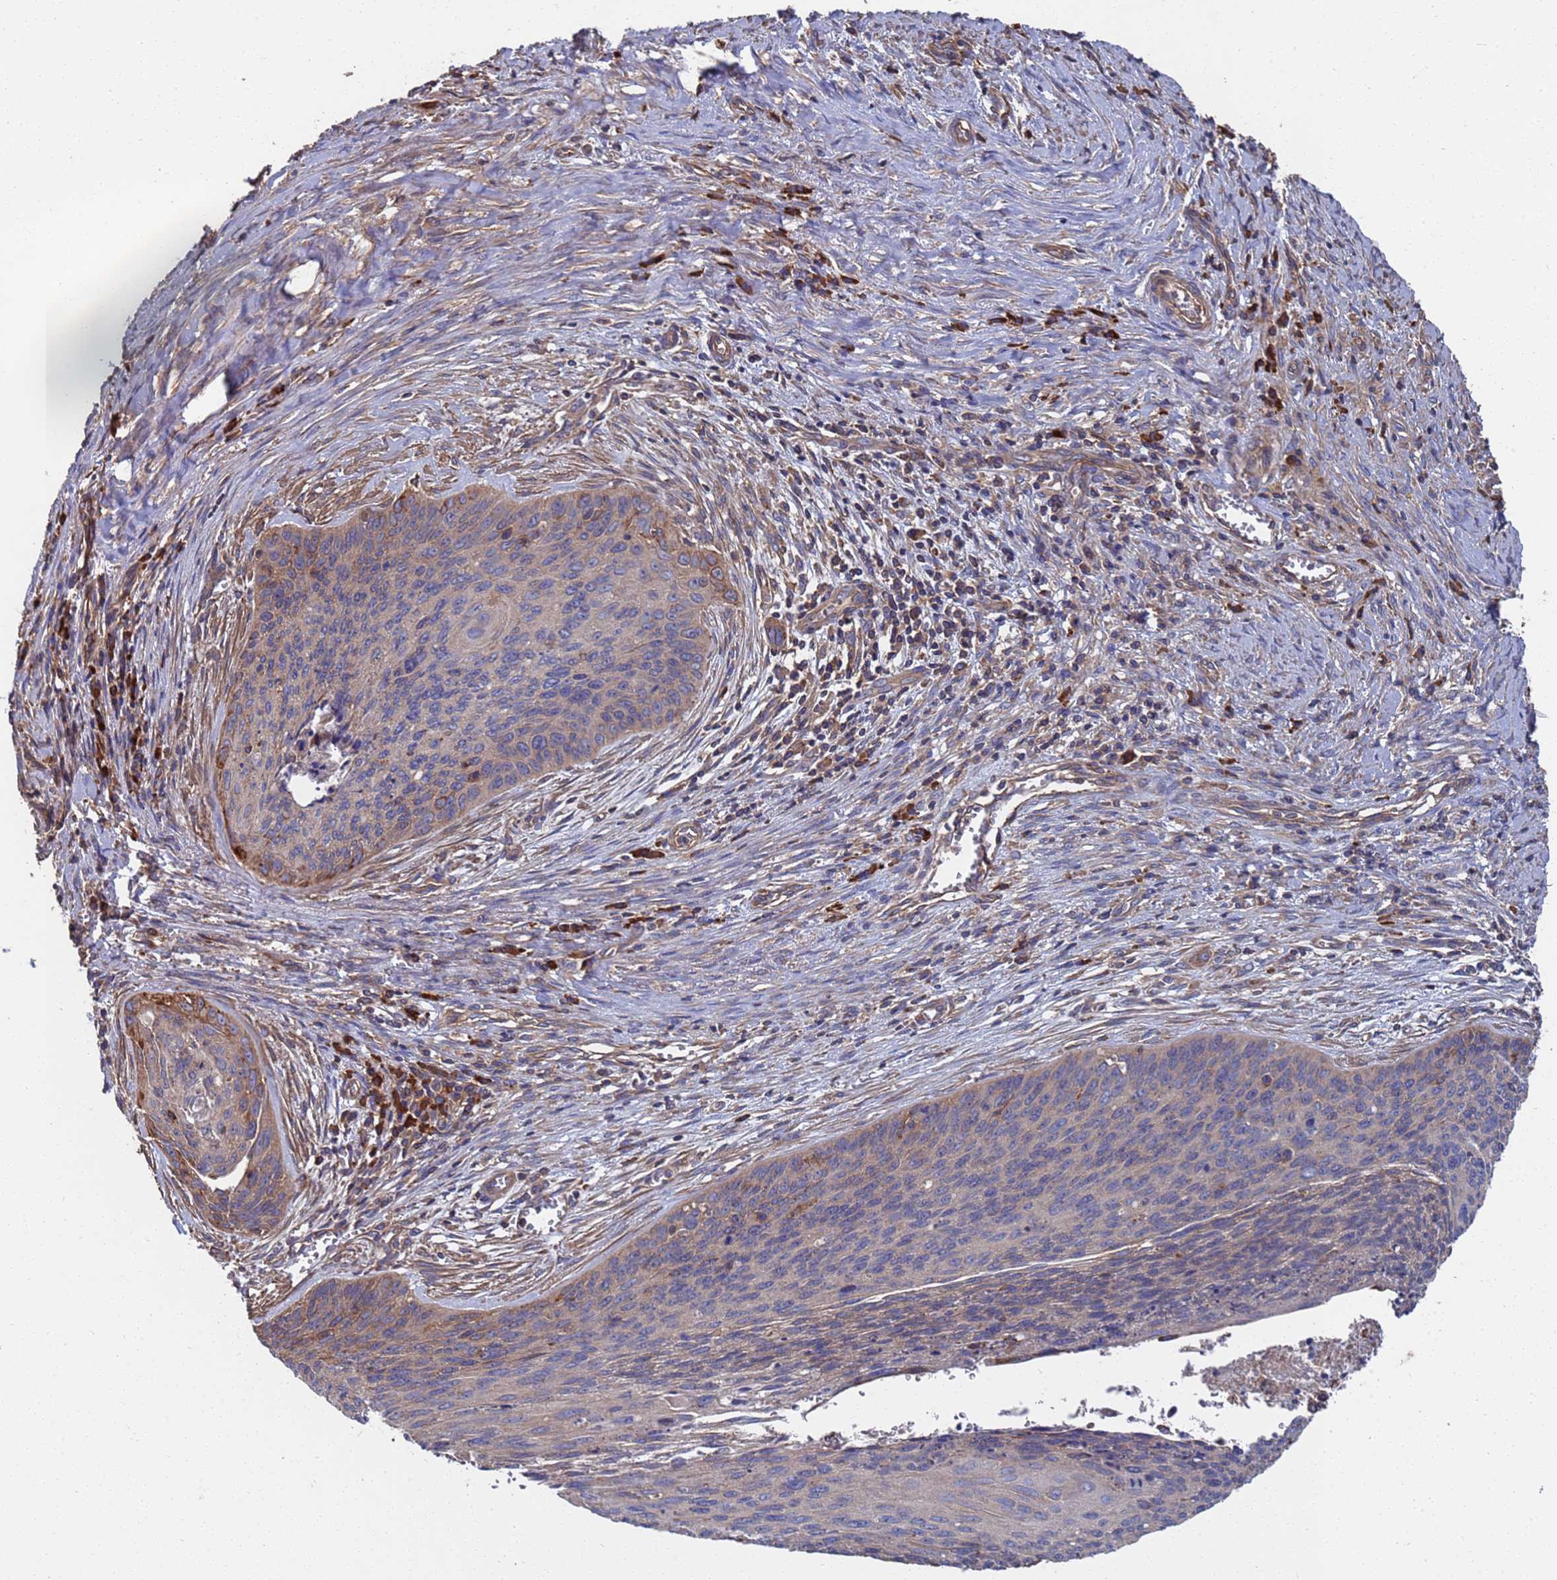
{"staining": {"intensity": "moderate", "quantity": "<25%", "location": "cytoplasmic/membranous"}, "tissue": "cervical cancer", "cell_type": "Tumor cells", "image_type": "cancer", "snomed": [{"axis": "morphology", "description": "Squamous cell carcinoma, NOS"}, {"axis": "topography", "description": "Cervix"}], "caption": "Protein staining reveals moderate cytoplasmic/membranous positivity in approximately <25% of tumor cells in cervical cancer (squamous cell carcinoma).", "gene": "PYCR1", "patient": {"sex": "female", "age": 55}}